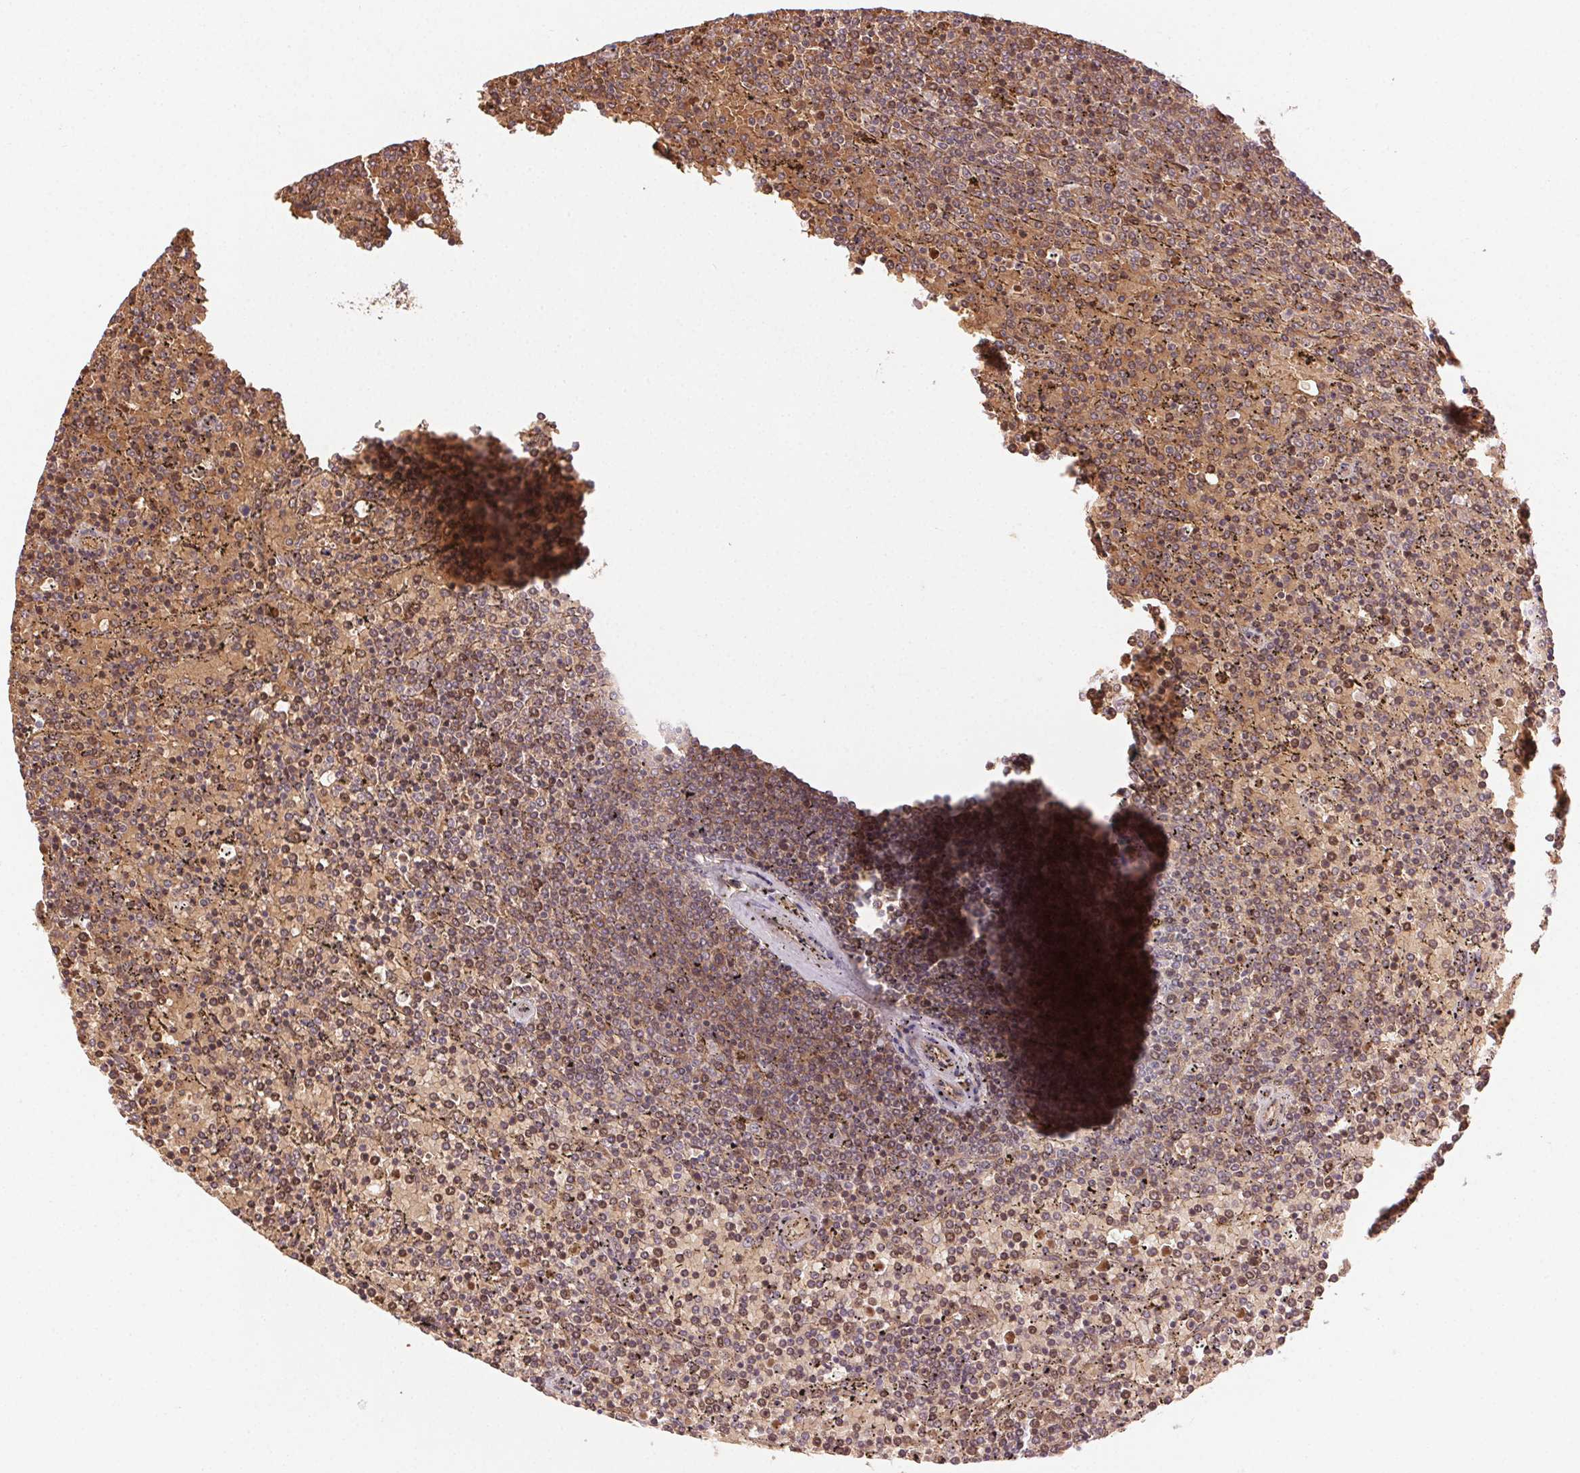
{"staining": {"intensity": "moderate", "quantity": ">75%", "location": "cytoplasmic/membranous"}, "tissue": "lymphoma", "cell_type": "Tumor cells", "image_type": "cancer", "snomed": [{"axis": "morphology", "description": "Malignant lymphoma, non-Hodgkin's type, Low grade"}, {"axis": "topography", "description": "Spleen"}], "caption": "Immunohistochemical staining of lymphoma reveals medium levels of moderate cytoplasmic/membranous protein staining in approximately >75% of tumor cells.", "gene": "KLHL15", "patient": {"sex": "female", "age": 77}}